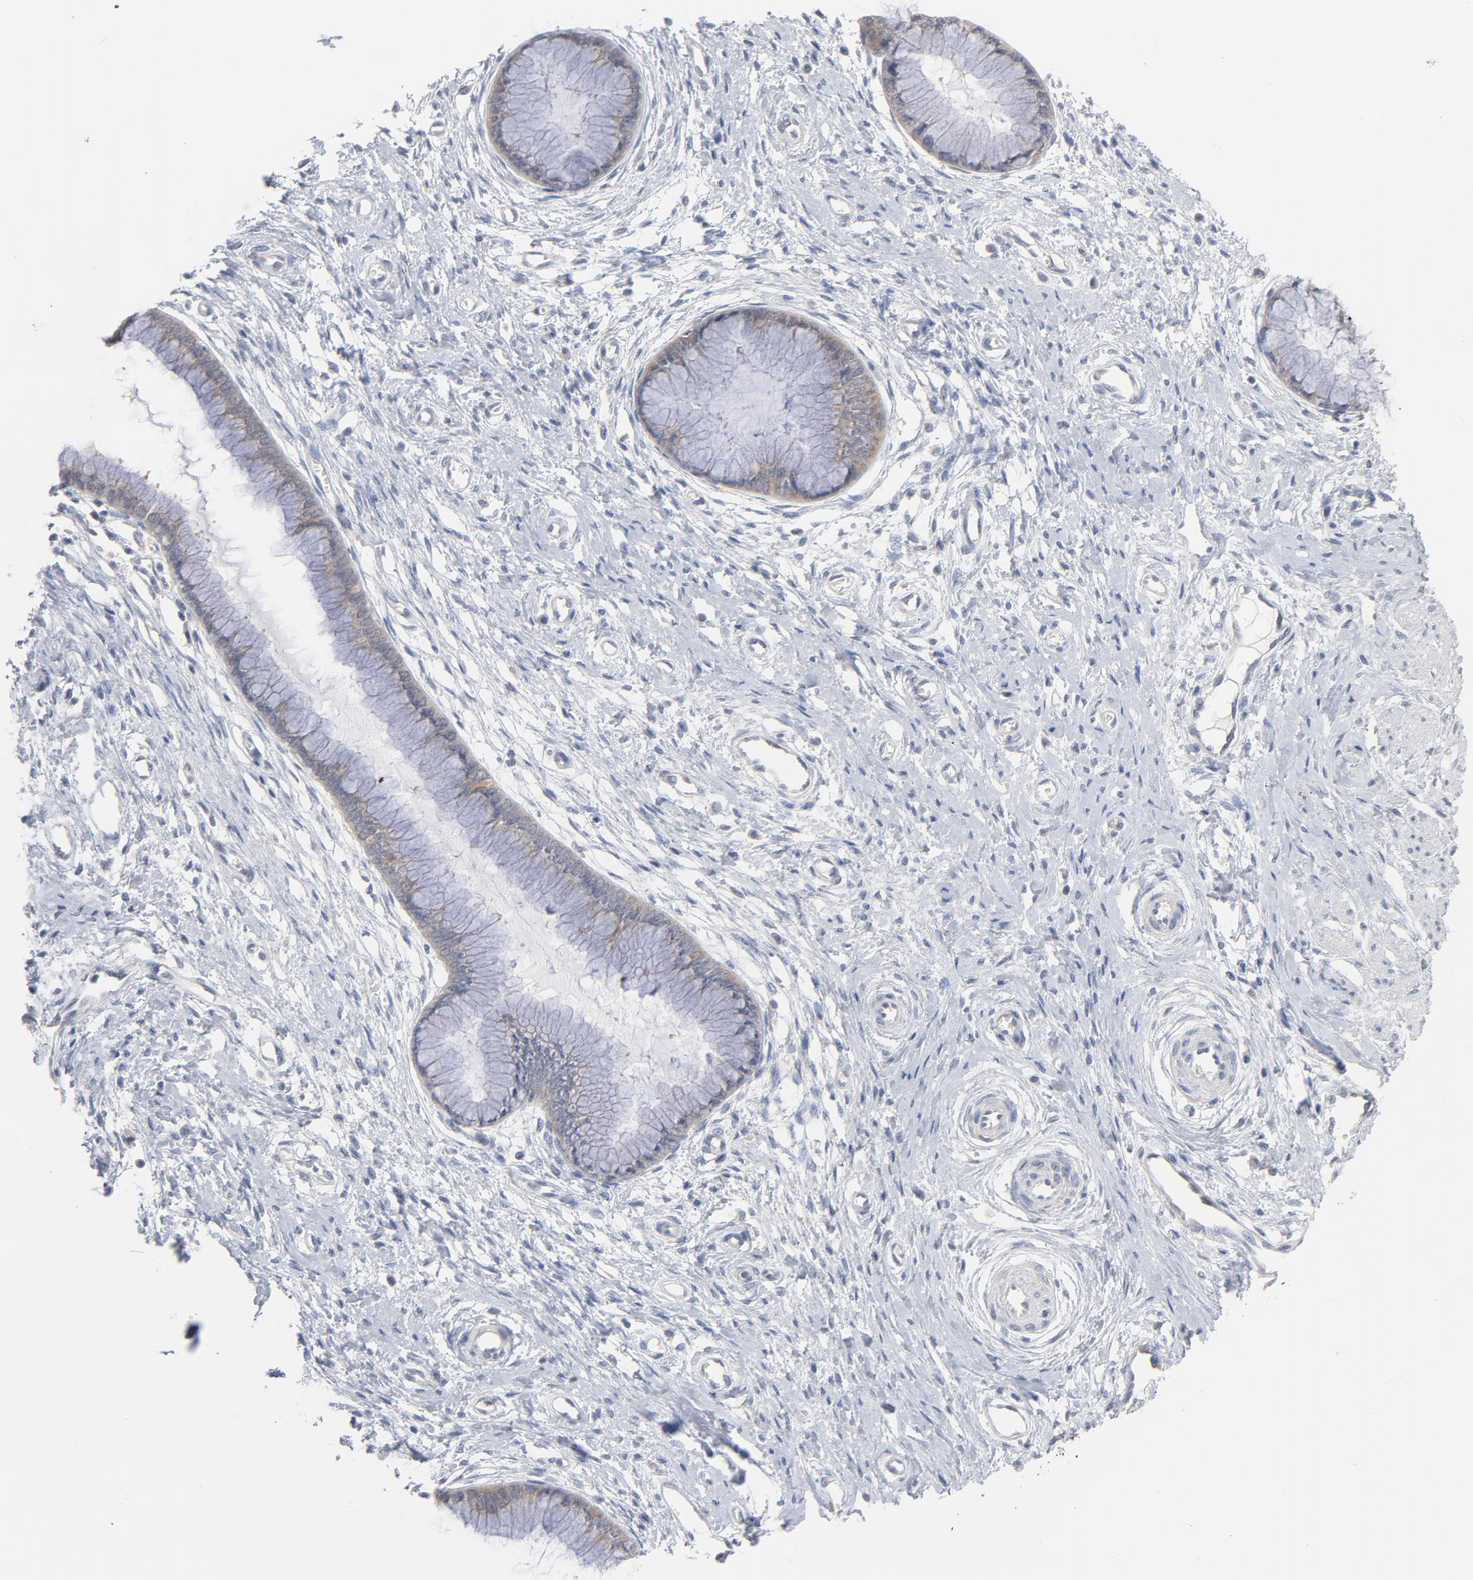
{"staining": {"intensity": "weak", "quantity": "25%-75%", "location": "cytoplasmic/membranous"}, "tissue": "cervix", "cell_type": "Glandular cells", "image_type": "normal", "snomed": [{"axis": "morphology", "description": "Normal tissue, NOS"}, {"axis": "topography", "description": "Cervix"}], "caption": "Cervix stained with DAB (3,3'-diaminobenzidine) immunohistochemistry (IHC) reveals low levels of weak cytoplasmic/membranous expression in about 25%-75% of glandular cells.", "gene": "UBL4A", "patient": {"sex": "female", "age": 55}}